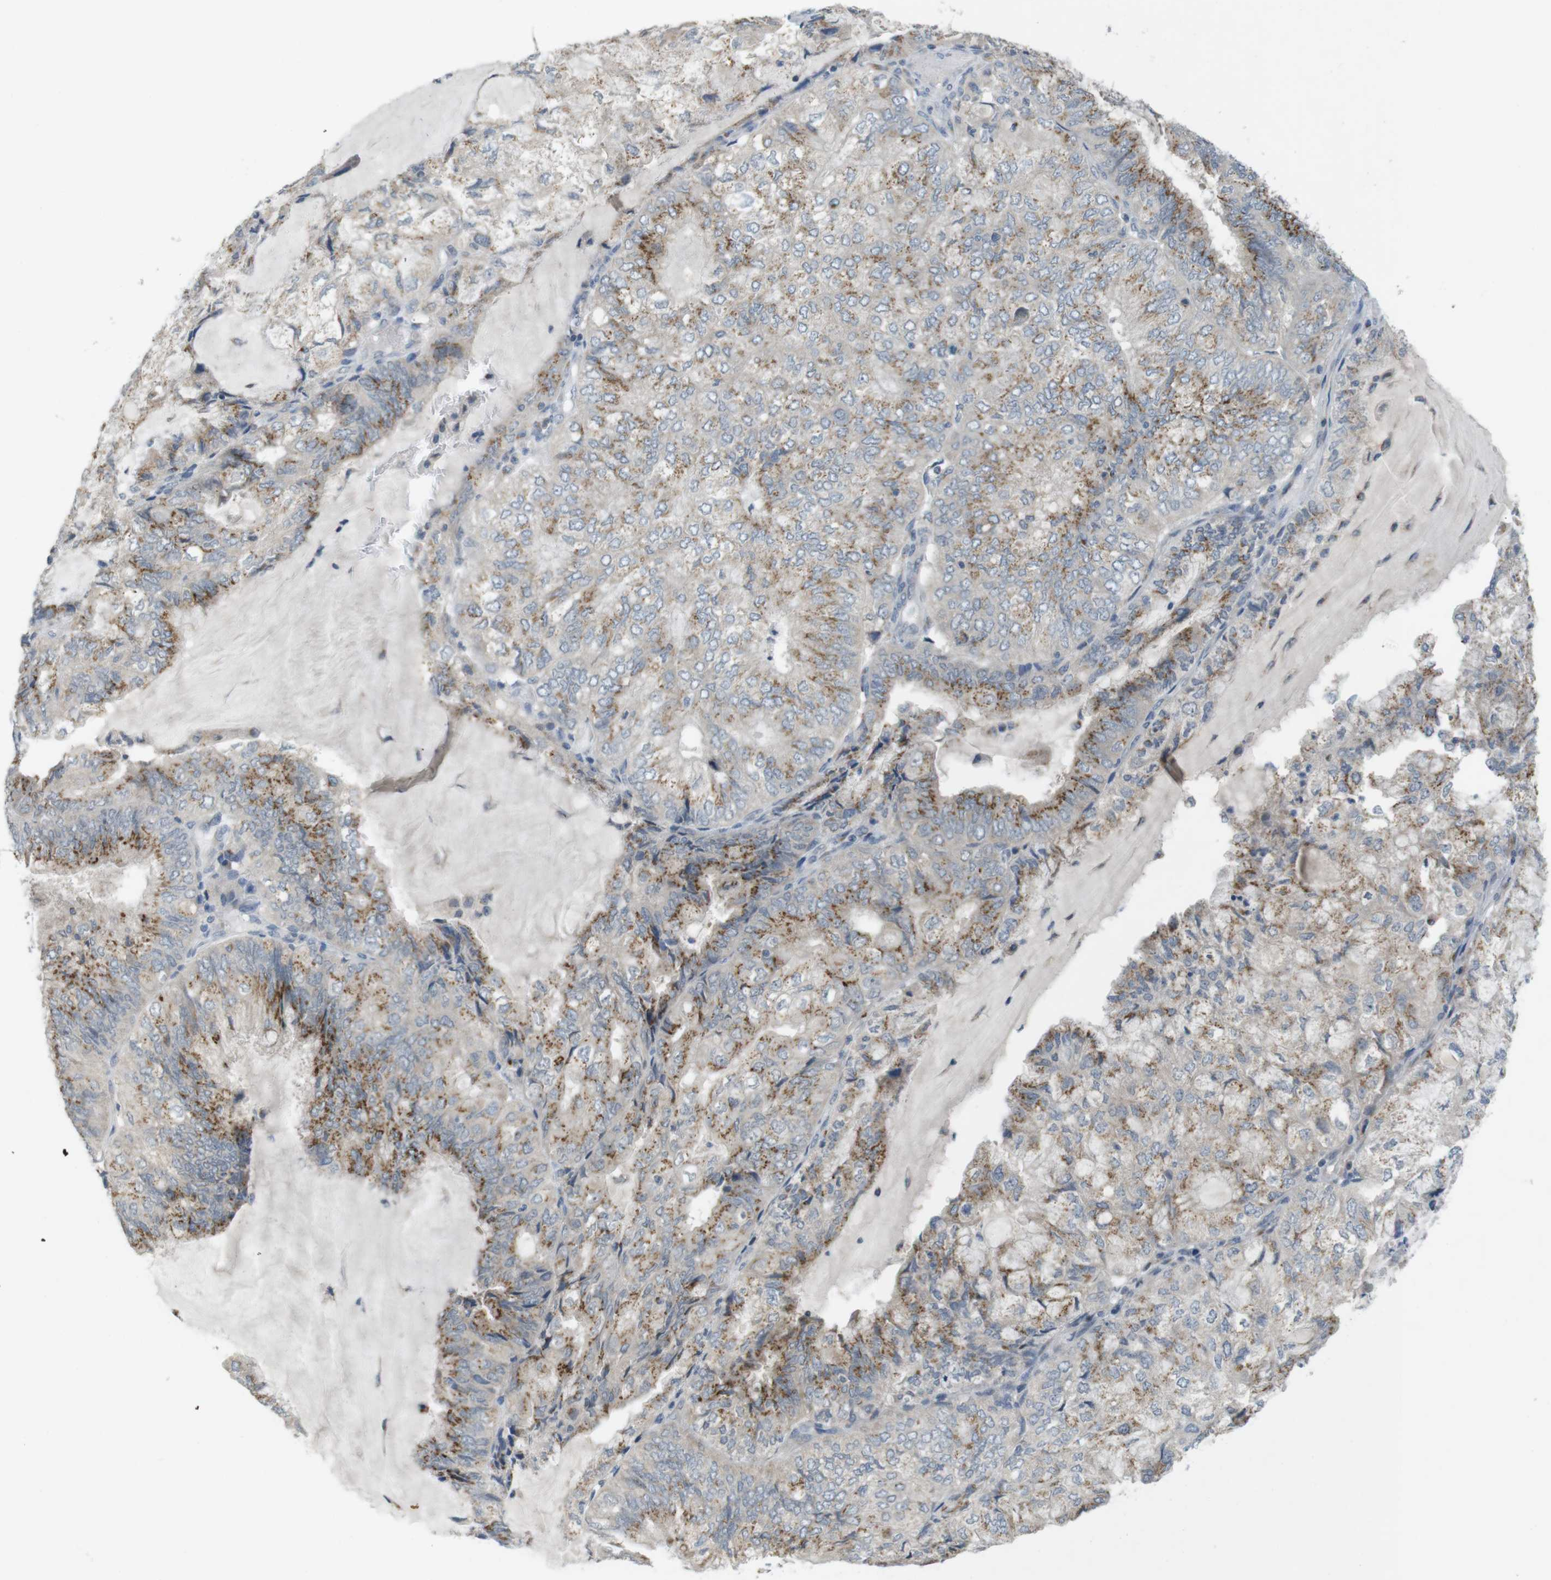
{"staining": {"intensity": "moderate", "quantity": ">75%", "location": "cytoplasmic/membranous"}, "tissue": "endometrial cancer", "cell_type": "Tumor cells", "image_type": "cancer", "snomed": [{"axis": "morphology", "description": "Adenocarcinoma, NOS"}, {"axis": "topography", "description": "Endometrium"}], "caption": "An image showing moderate cytoplasmic/membranous staining in approximately >75% of tumor cells in adenocarcinoma (endometrial), as visualized by brown immunohistochemical staining.", "gene": "YIPF3", "patient": {"sex": "female", "age": 81}}